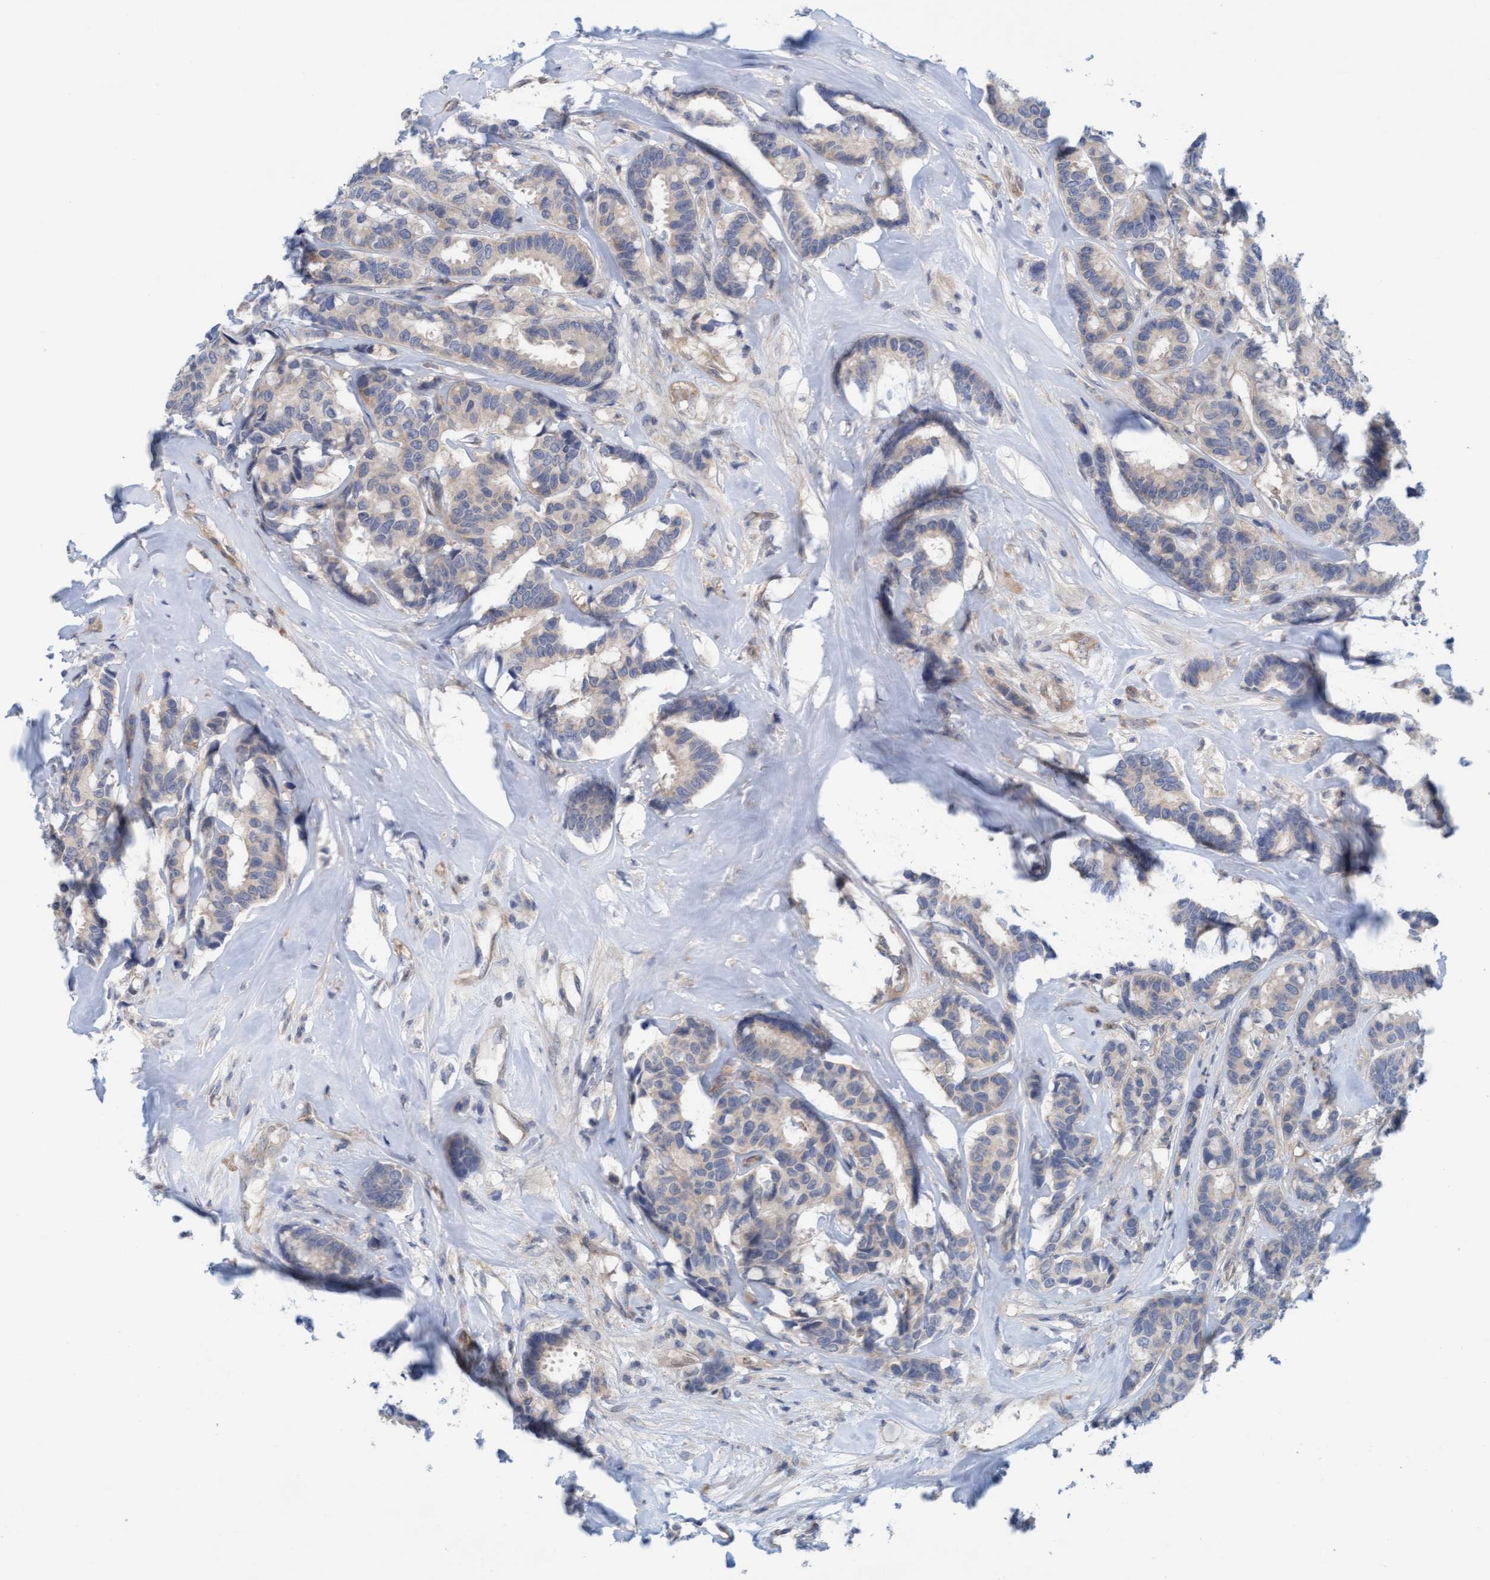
{"staining": {"intensity": "negative", "quantity": "none", "location": "none"}, "tissue": "breast cancer", "cell_type": "Tumor cells", "image_type": "cancer", "snomed": [{"axis": "morphology", "description": "Duct carcinoma"}, {"axis": "topography", "description": "Breast"}], "caption": "IHC histopathology image of breast infiltrating ductal carcinoma stained for a protein (brown), which displays no positivity in tumor cells.", "gene": "KLHL25", "patient": {"sex": "female", "age": 87}}